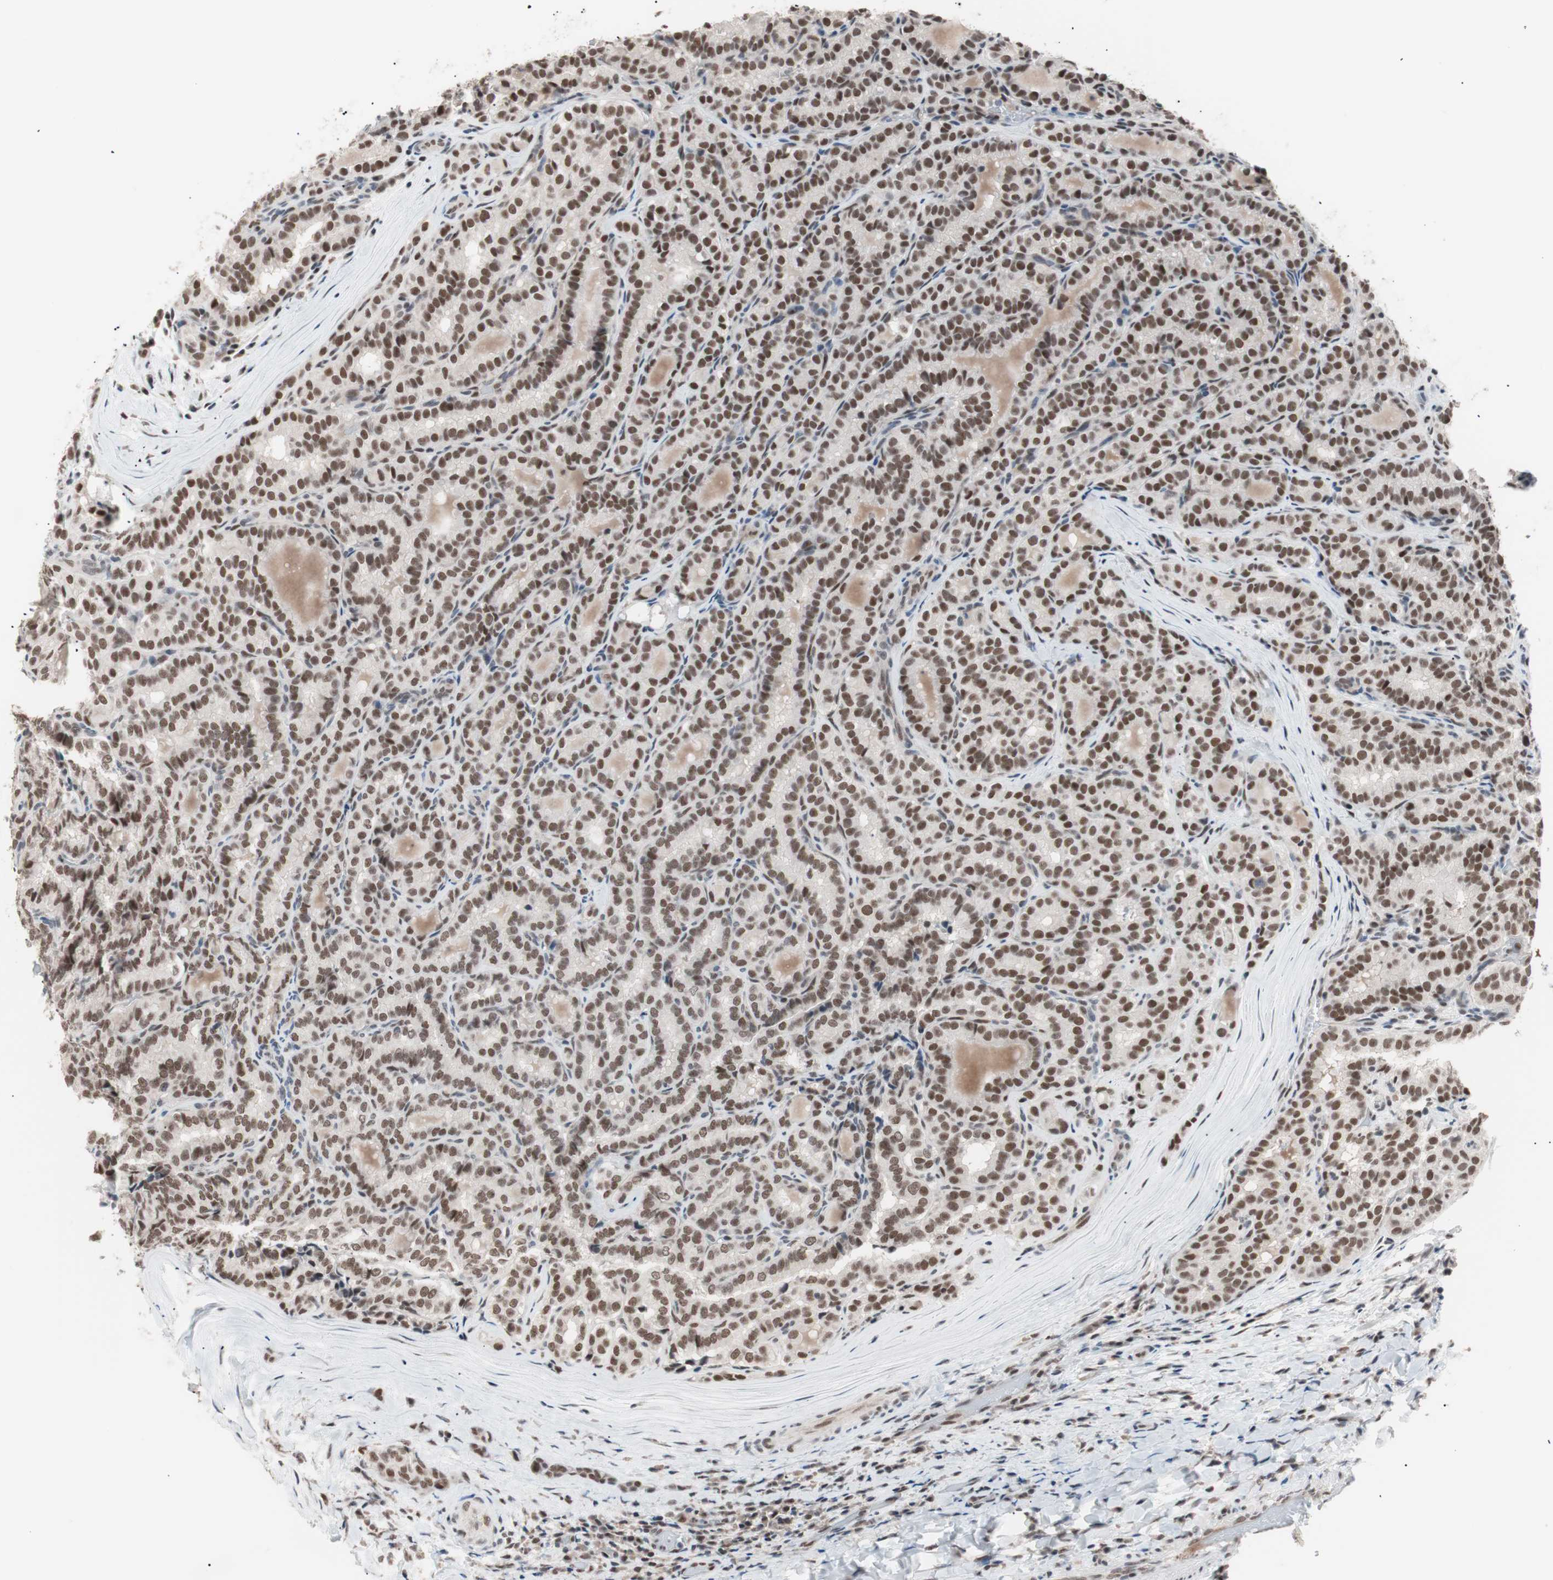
{"staining": {"intensity": "moderate", "quantity": ">75%", "location": "nuclear"}, "tissue": "thyroid cancer", "cell_type": "Tumor cells", "image_type": "cancer", "snomed": [{"axis": "morphology", "description": "Normal tissue, NOS"}, {"axis": "morphology", "description": "Papillary adenocarcinoma, NOS"}, {"axis": "topography", "description": "Thyroid gland"}], "caption": "Tumor cells display medium levels of moderate nuclear staining in about >75% of cells in thyroid papillary adenocarcinoma. (DAB = brown stain, brightfield microscopy at high magnification).", "gene": "LIG3", "patient": {"sex": "female", "age": 30}}